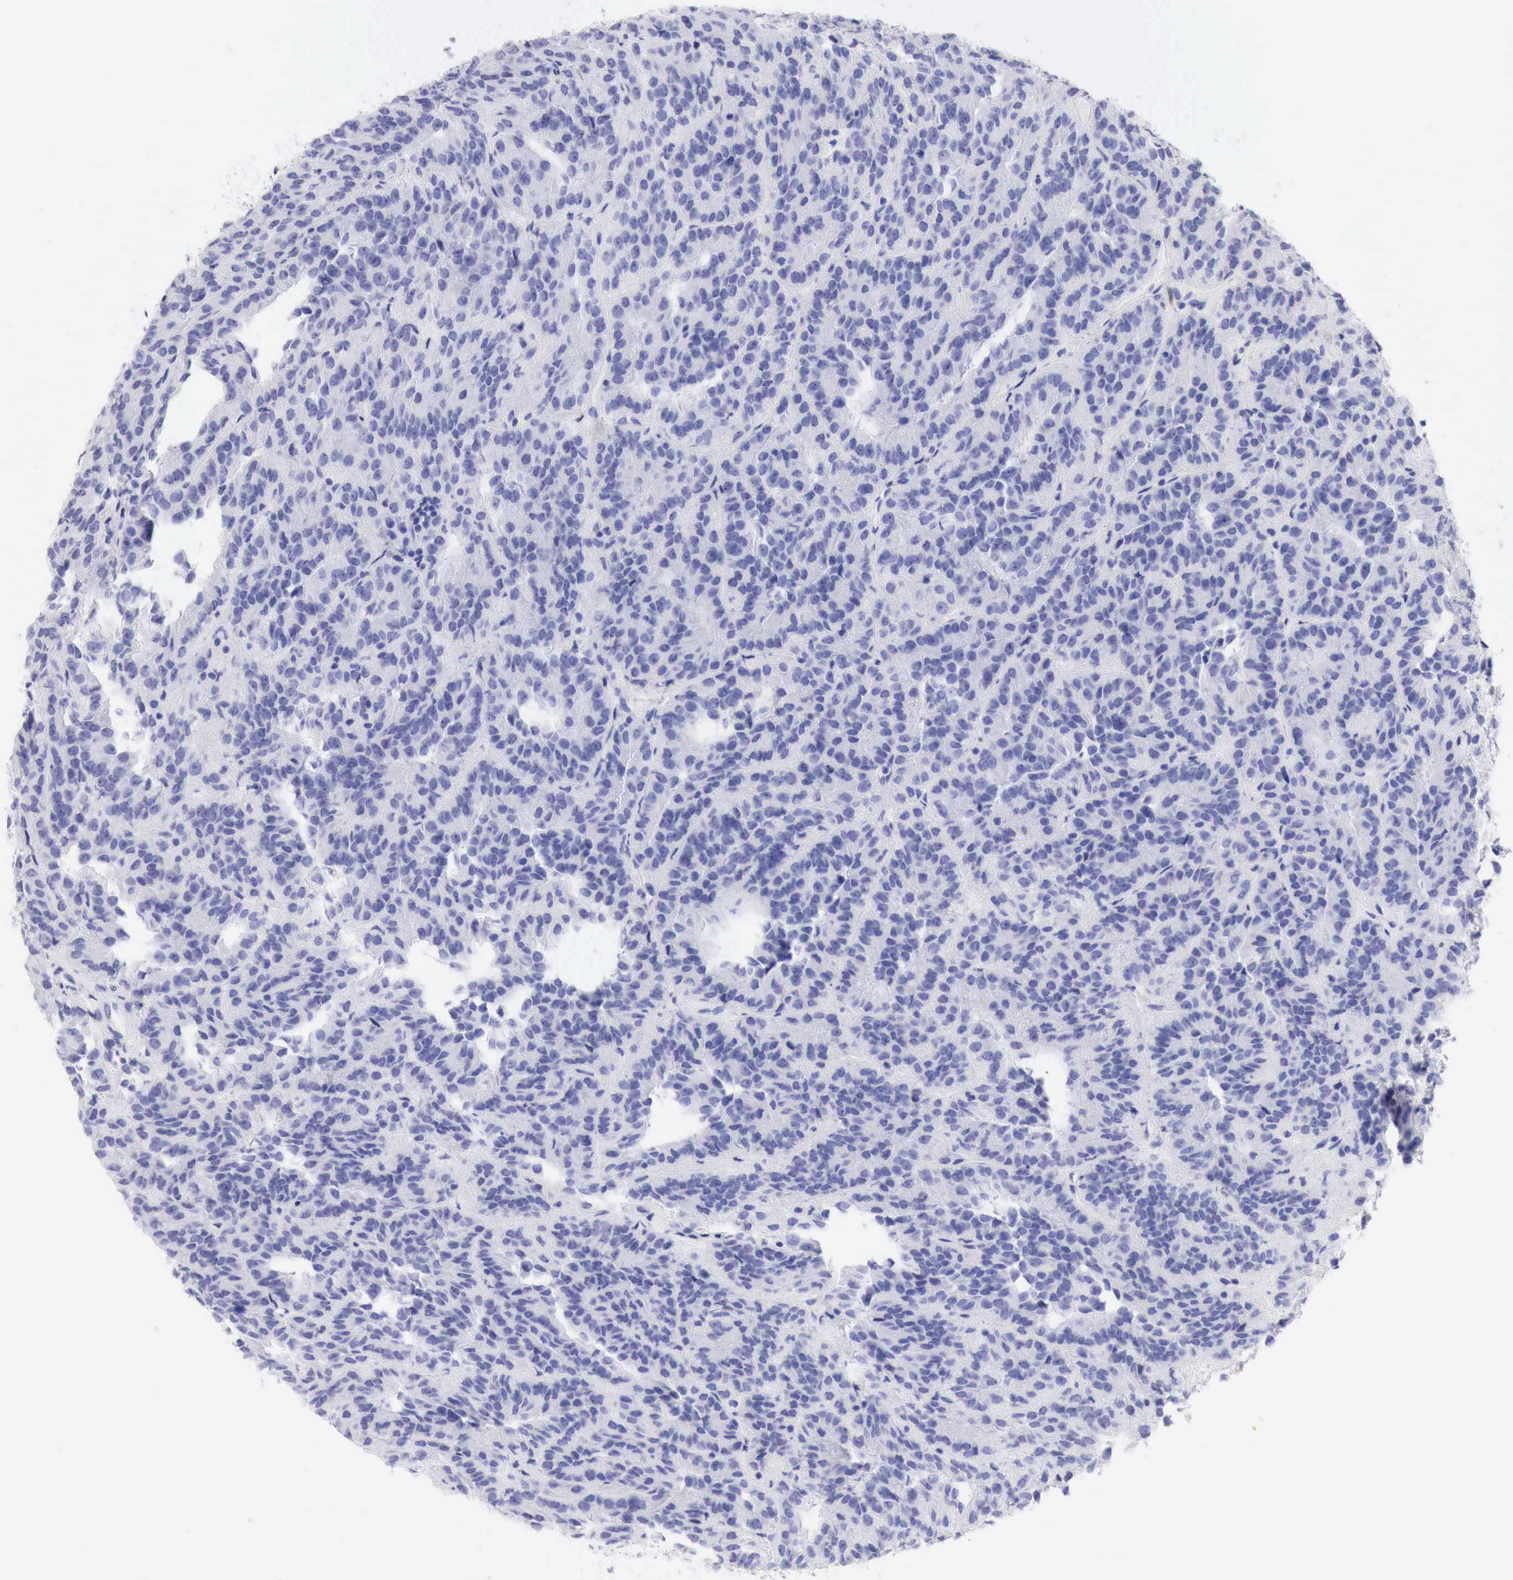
{"staining": {"intensity": "negative", "quantity": "none", "location": "none"}, "tissue": "renal cancer", "cell_type": "Tumor cells", "image_type": "cancer", "snomed": [{"axis": "morphology", "description": "Adenocarcinoma, NOS"}, {"axis": "topography", "description": "Kidney"}], "caption": "This is an immunohistochemistry (IHC) histopathology image of human renal adenocarcinoma. There is no expression in tumor cells.", "gene": "CDKN2A", "patient": {"sex": "male", "age": 46}}